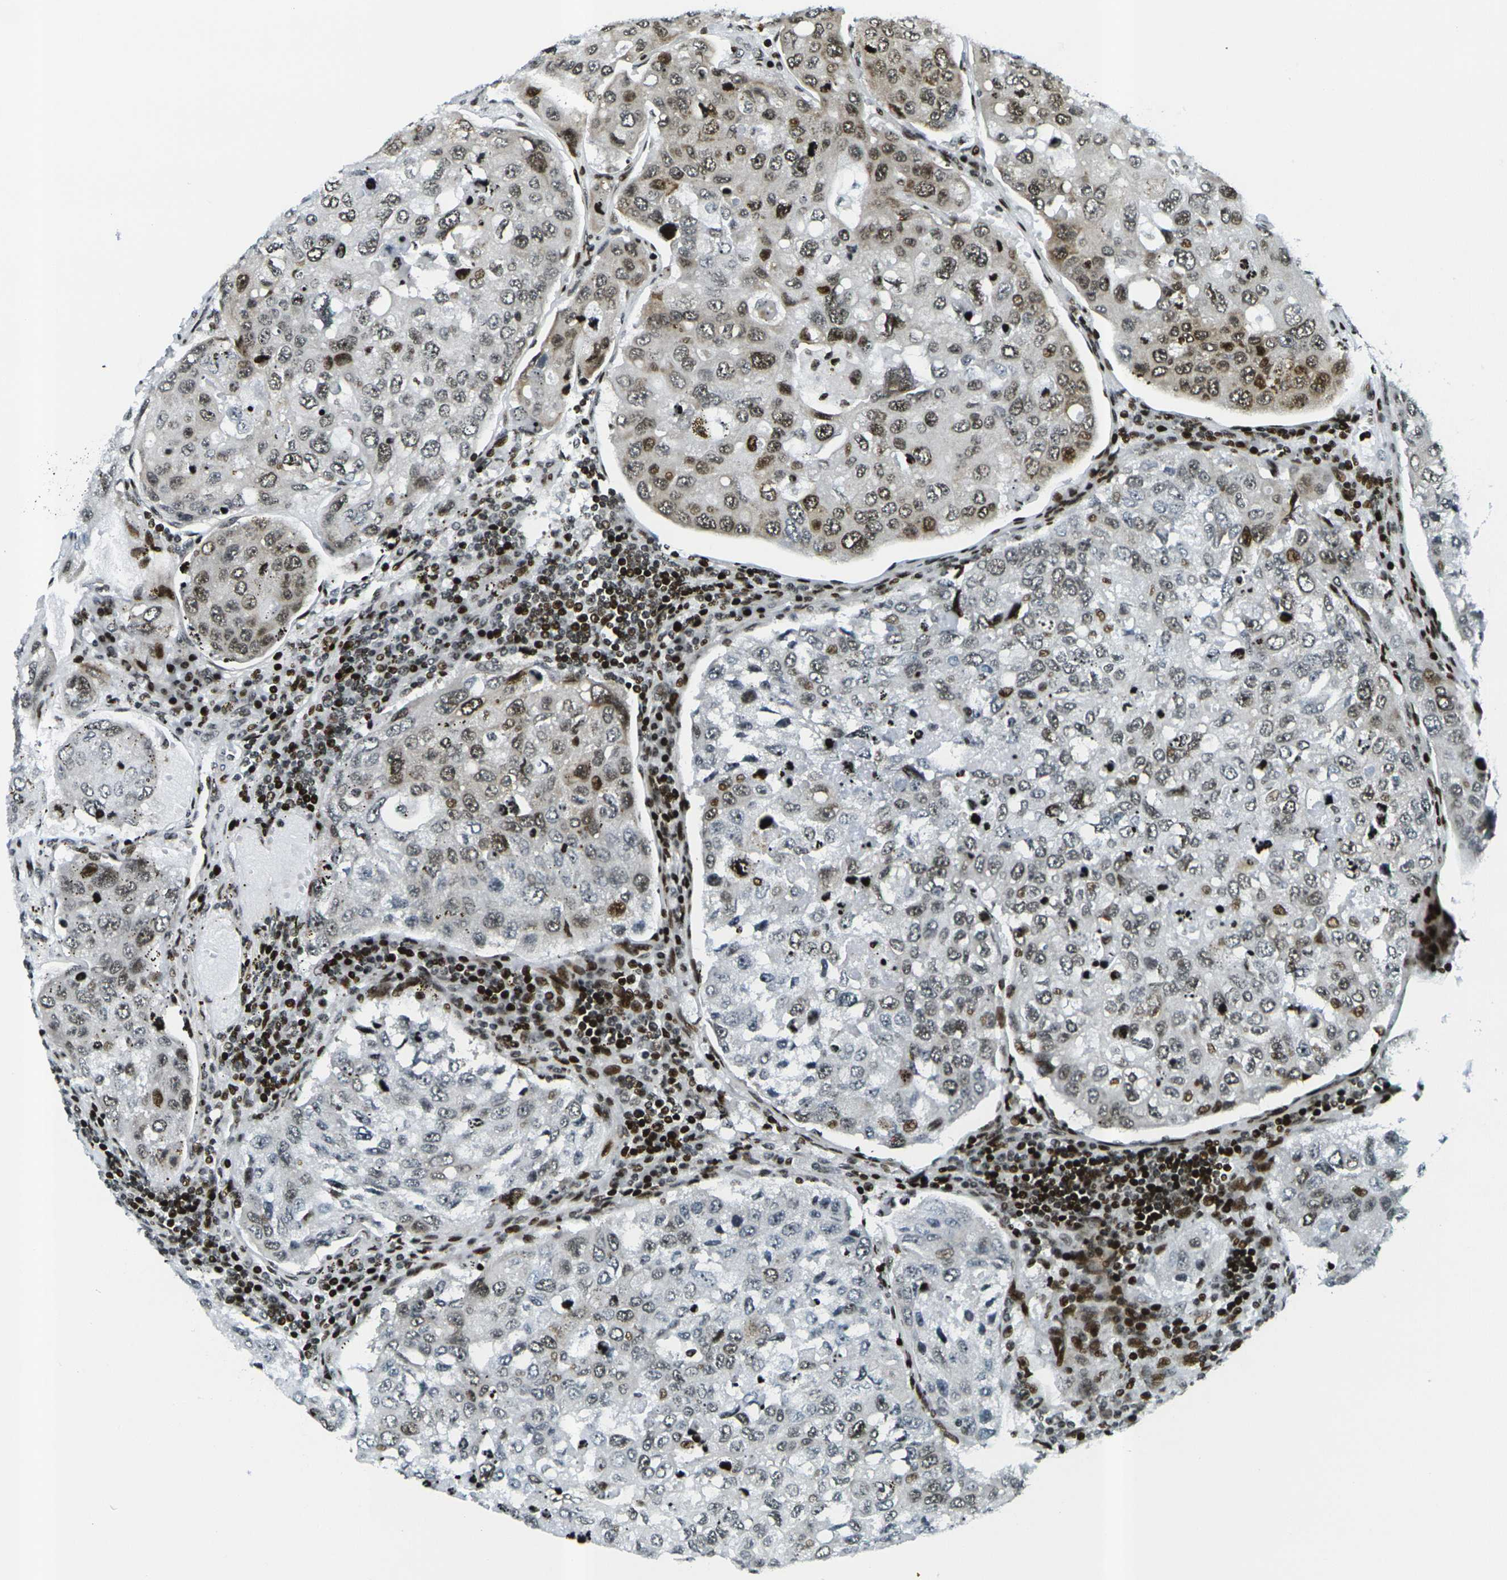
{"staining": {"intensity": "moderate", "quantity": "25%-75%", "location": "cytoplasmic/membranous,nuclear"}, "tissue": "urothelial cancer", "cell_type": "Tumor cells", "image_type": "cancer", "snomed": [{"axis": "morphology", "description": "Urothelial carcinoma, High grade"}, {"axis": "topography", "description": "Lymph node"}, {"axis": "topography", "description": "Urinary bladder"}], "caption": "Protein positivity by IHC shows moderate cytoplasmic/membranous and nuclear expression in approximately 25%-75% of tumor cells in urothelial cancer.", "gene": "H3-3A", "patient": {"sex": "male", "age": 51}}